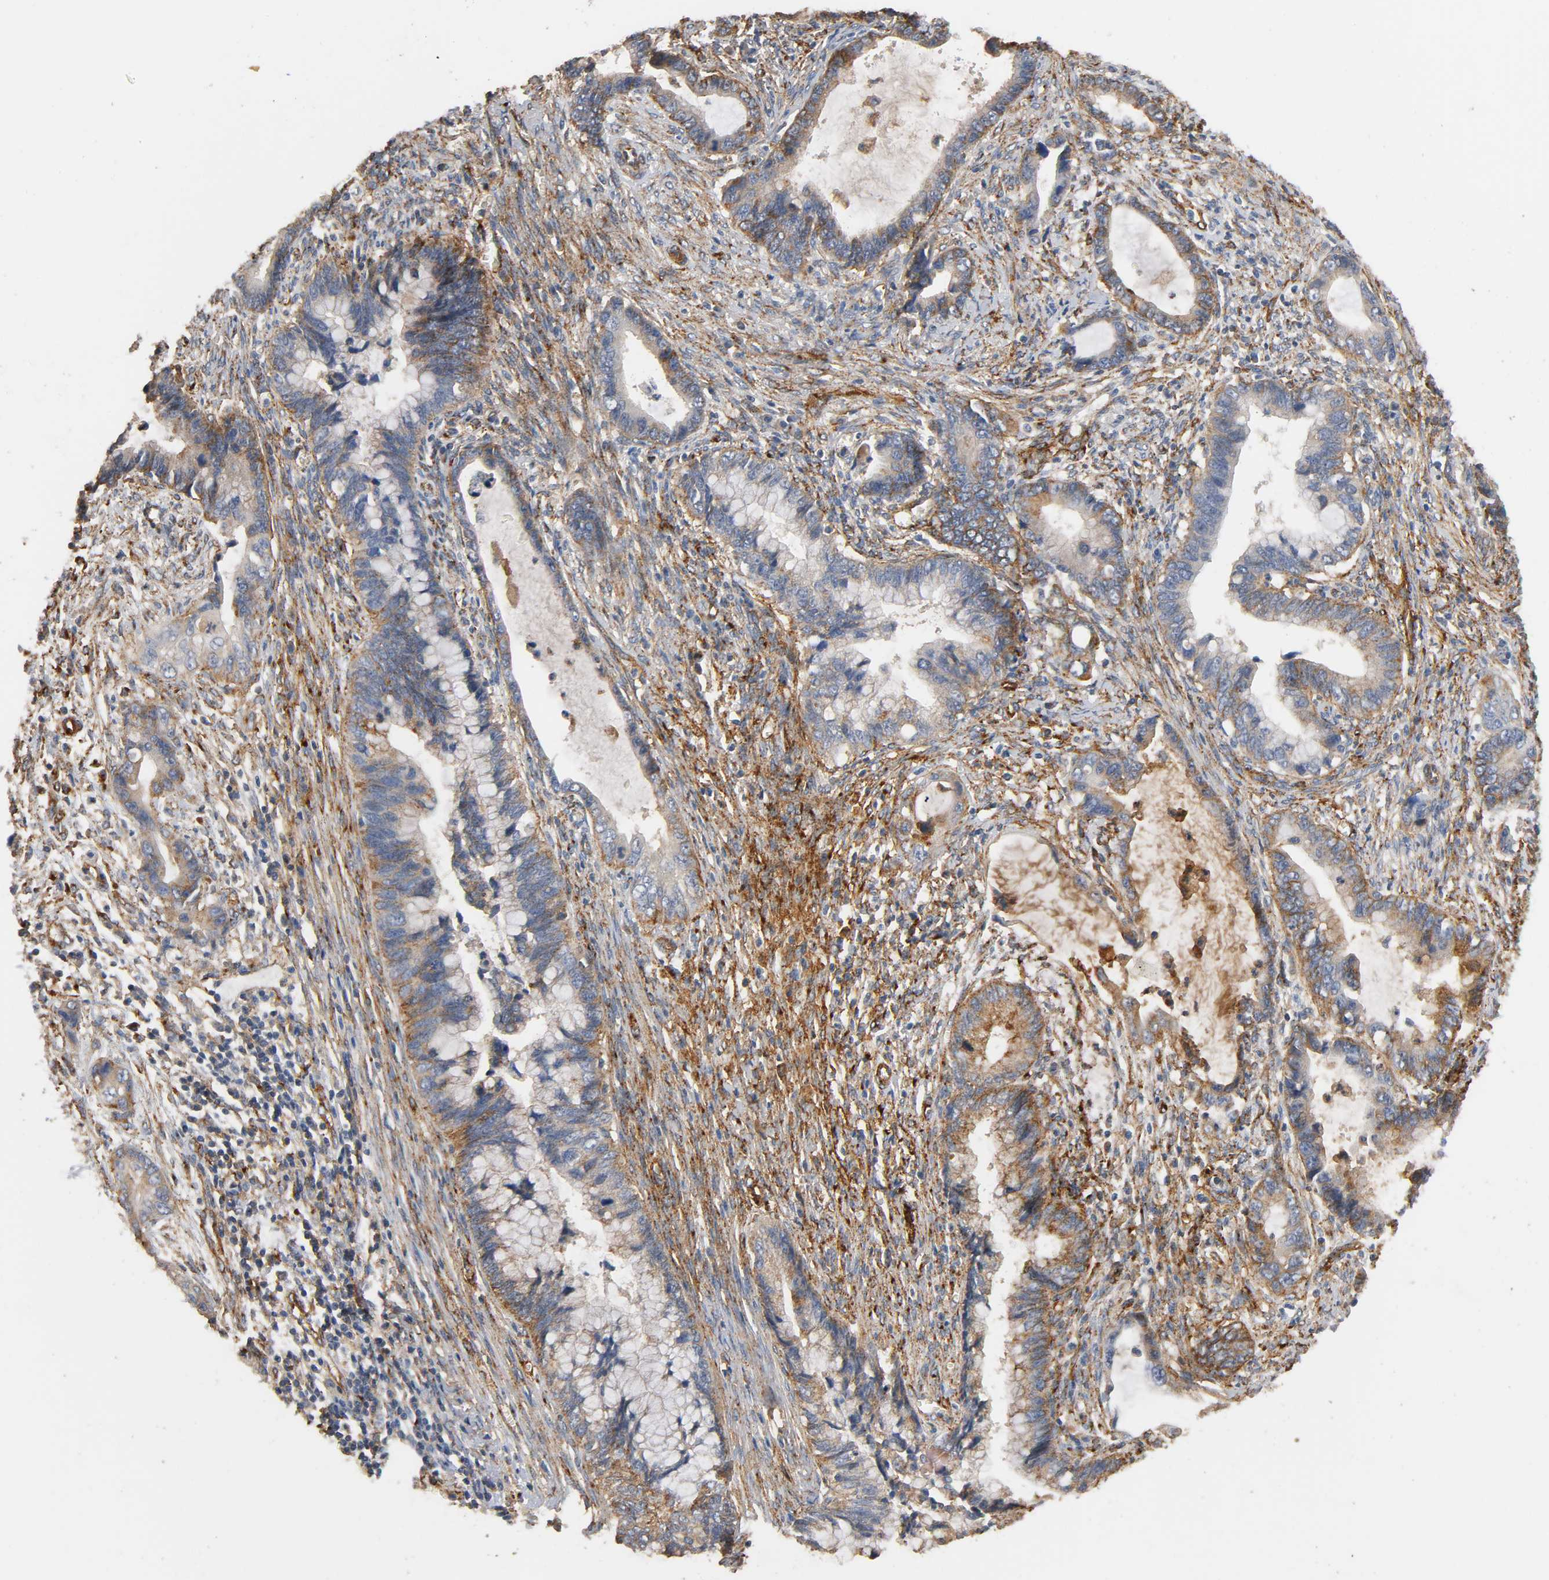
{"staining": {"intensity": "moderate", "quantity": "25%-75%", "location": "cytoplasmic/membranous"}, "tissue": "cervical cancer", "cell_type": "Tumor cells", "image_type": "cancer", "snomed": [{"axis": "morphology", "description": "Adenocarcinoma, NOS"}, {"axis": "topography", "description": "Cervix"}], "caption": "An image of cervical cancer (adenocarcinoma) stained for a protein demonstrates moderate cytoplasmic/membranous brown staining in tumor cells.", "gene": "IFITM3", "patient": {"sex": "female", "age": 44}}